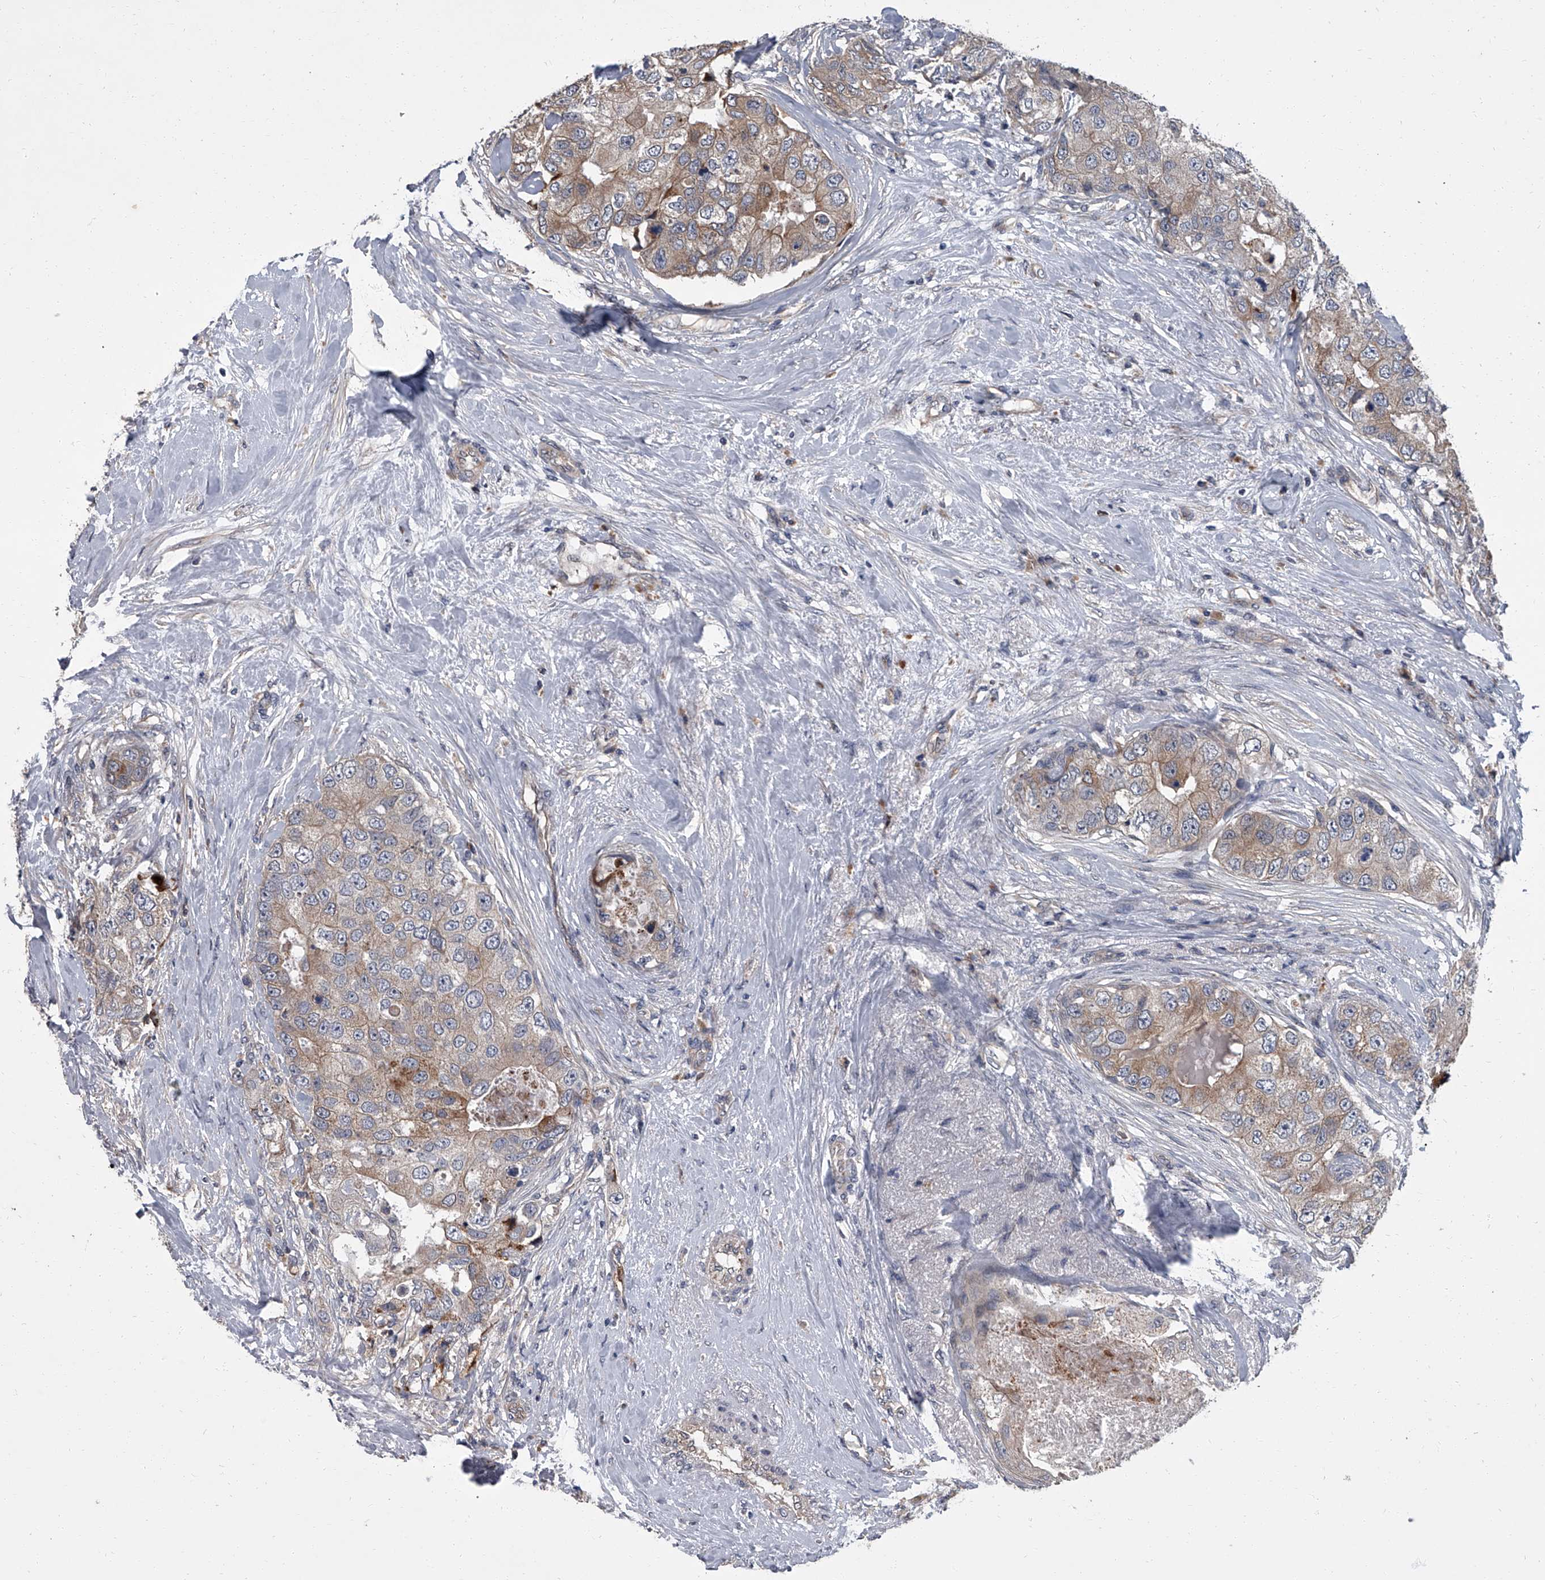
{"staining": {"intensity": "moderate", "quantity": "<25%", "location": "cytoplasmic/membranous"}, "tissue": "breast cancer", "cell_type": "Tumor cells", "image_type": "cancer", "snomed": [{"axis": "morphology", "description": "Duct carcinoma"}, {"axis": "topography", "description": "Breast"}], "caption": "IHC of human breast cancer reveals low levels of moderate cytoplasmic/membranous expression in about <25% of tumor cells.", "gene": "SIRT4", "patient": {"sex": "female", "age": 62}}